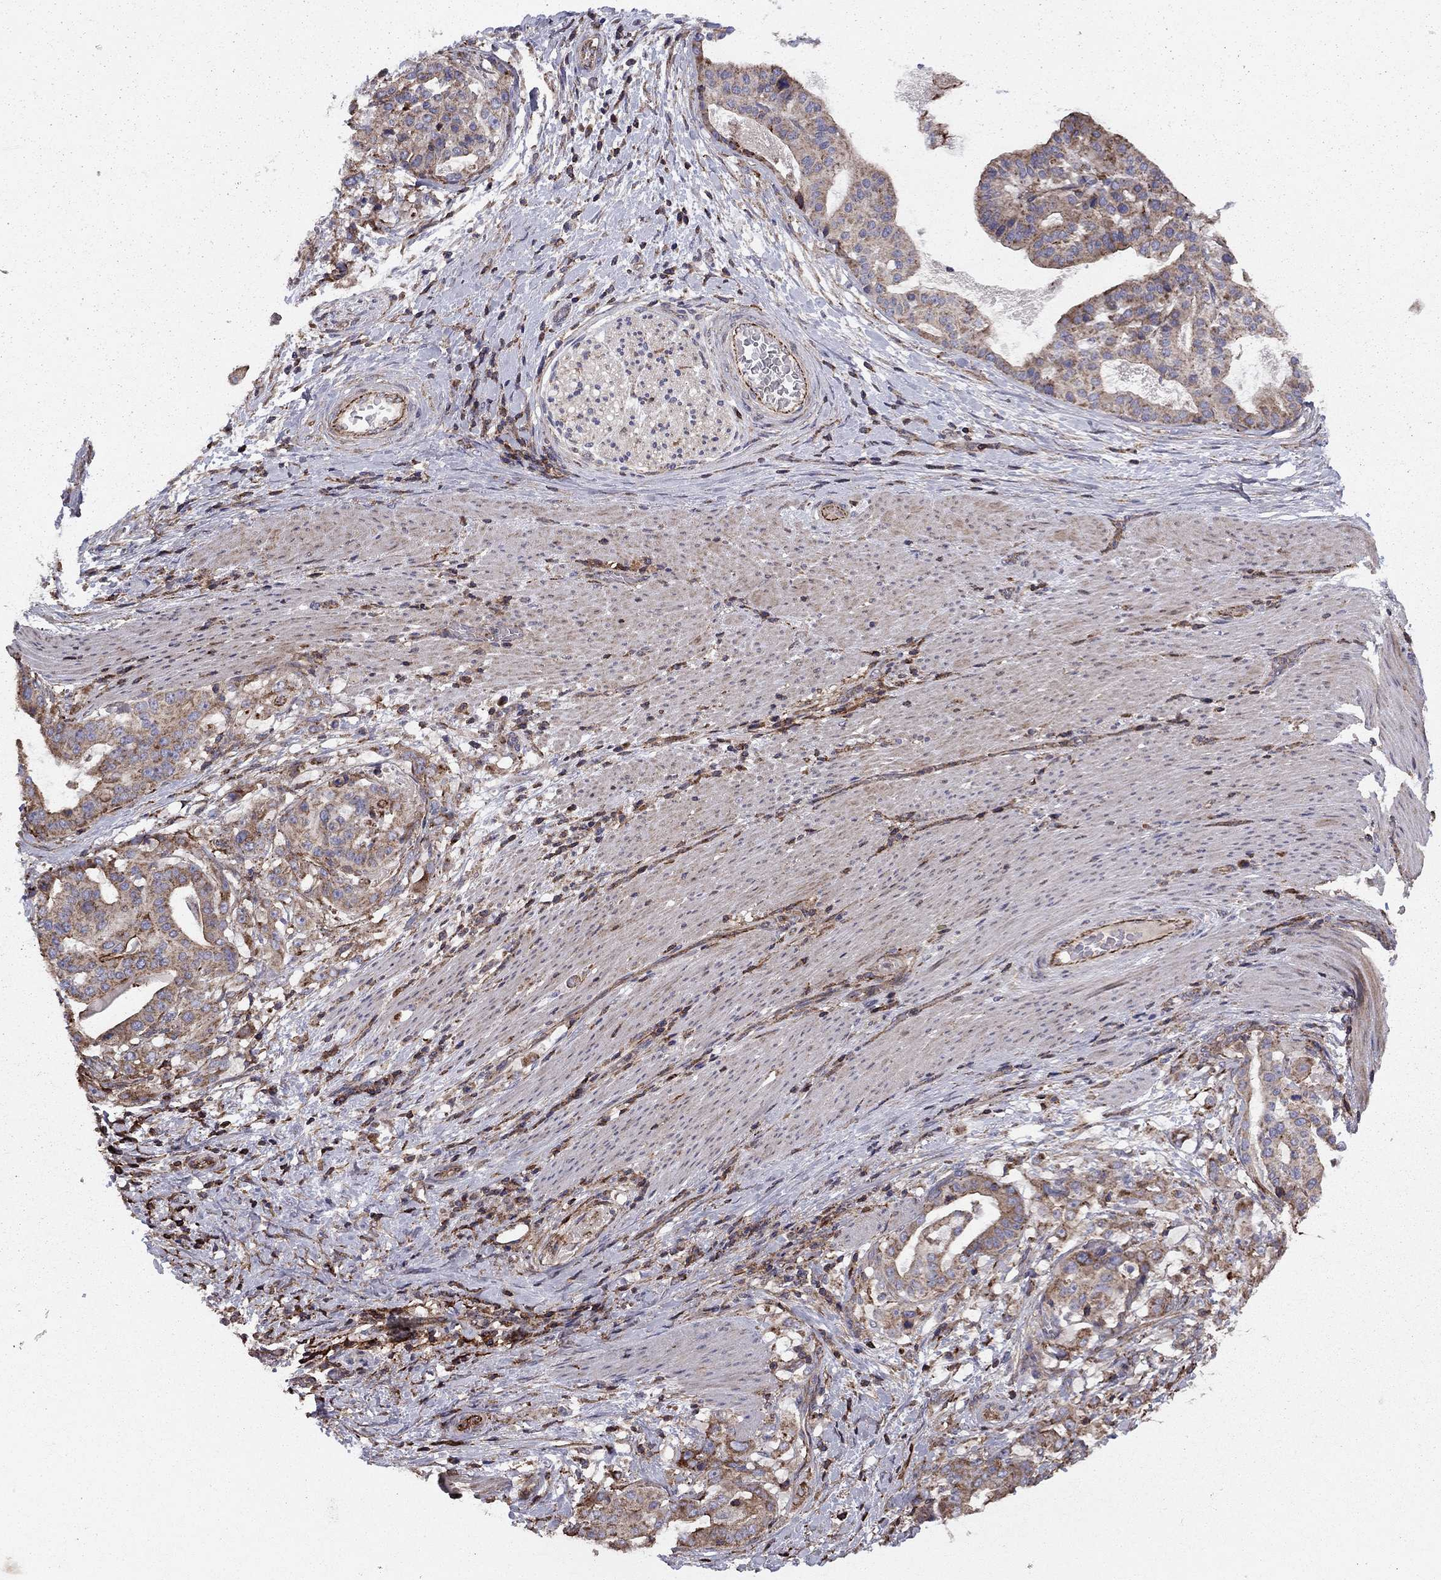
{"staining": {"intensity": "moderate", "quantity": "<25%", "location": "cytoplasmic/membranous"}, "tissue": "stomach cancer", "cell_type": "Tumor cells", "image_type": "cancer", "snomed": [{"axis": "morphology", "description": "Adenocarcinoma, NOS"}, {"axis": "topography", "description": "Stomach"}], "caption": "The photomicrograph displays staining of stomach cancer (adenocarcinoma), revealing moderate cytoplasmic/membranous protein staining (brown color) within tumor cells.", "gene": "ALG6", "patient": {"sex": "male", "age": 48}}